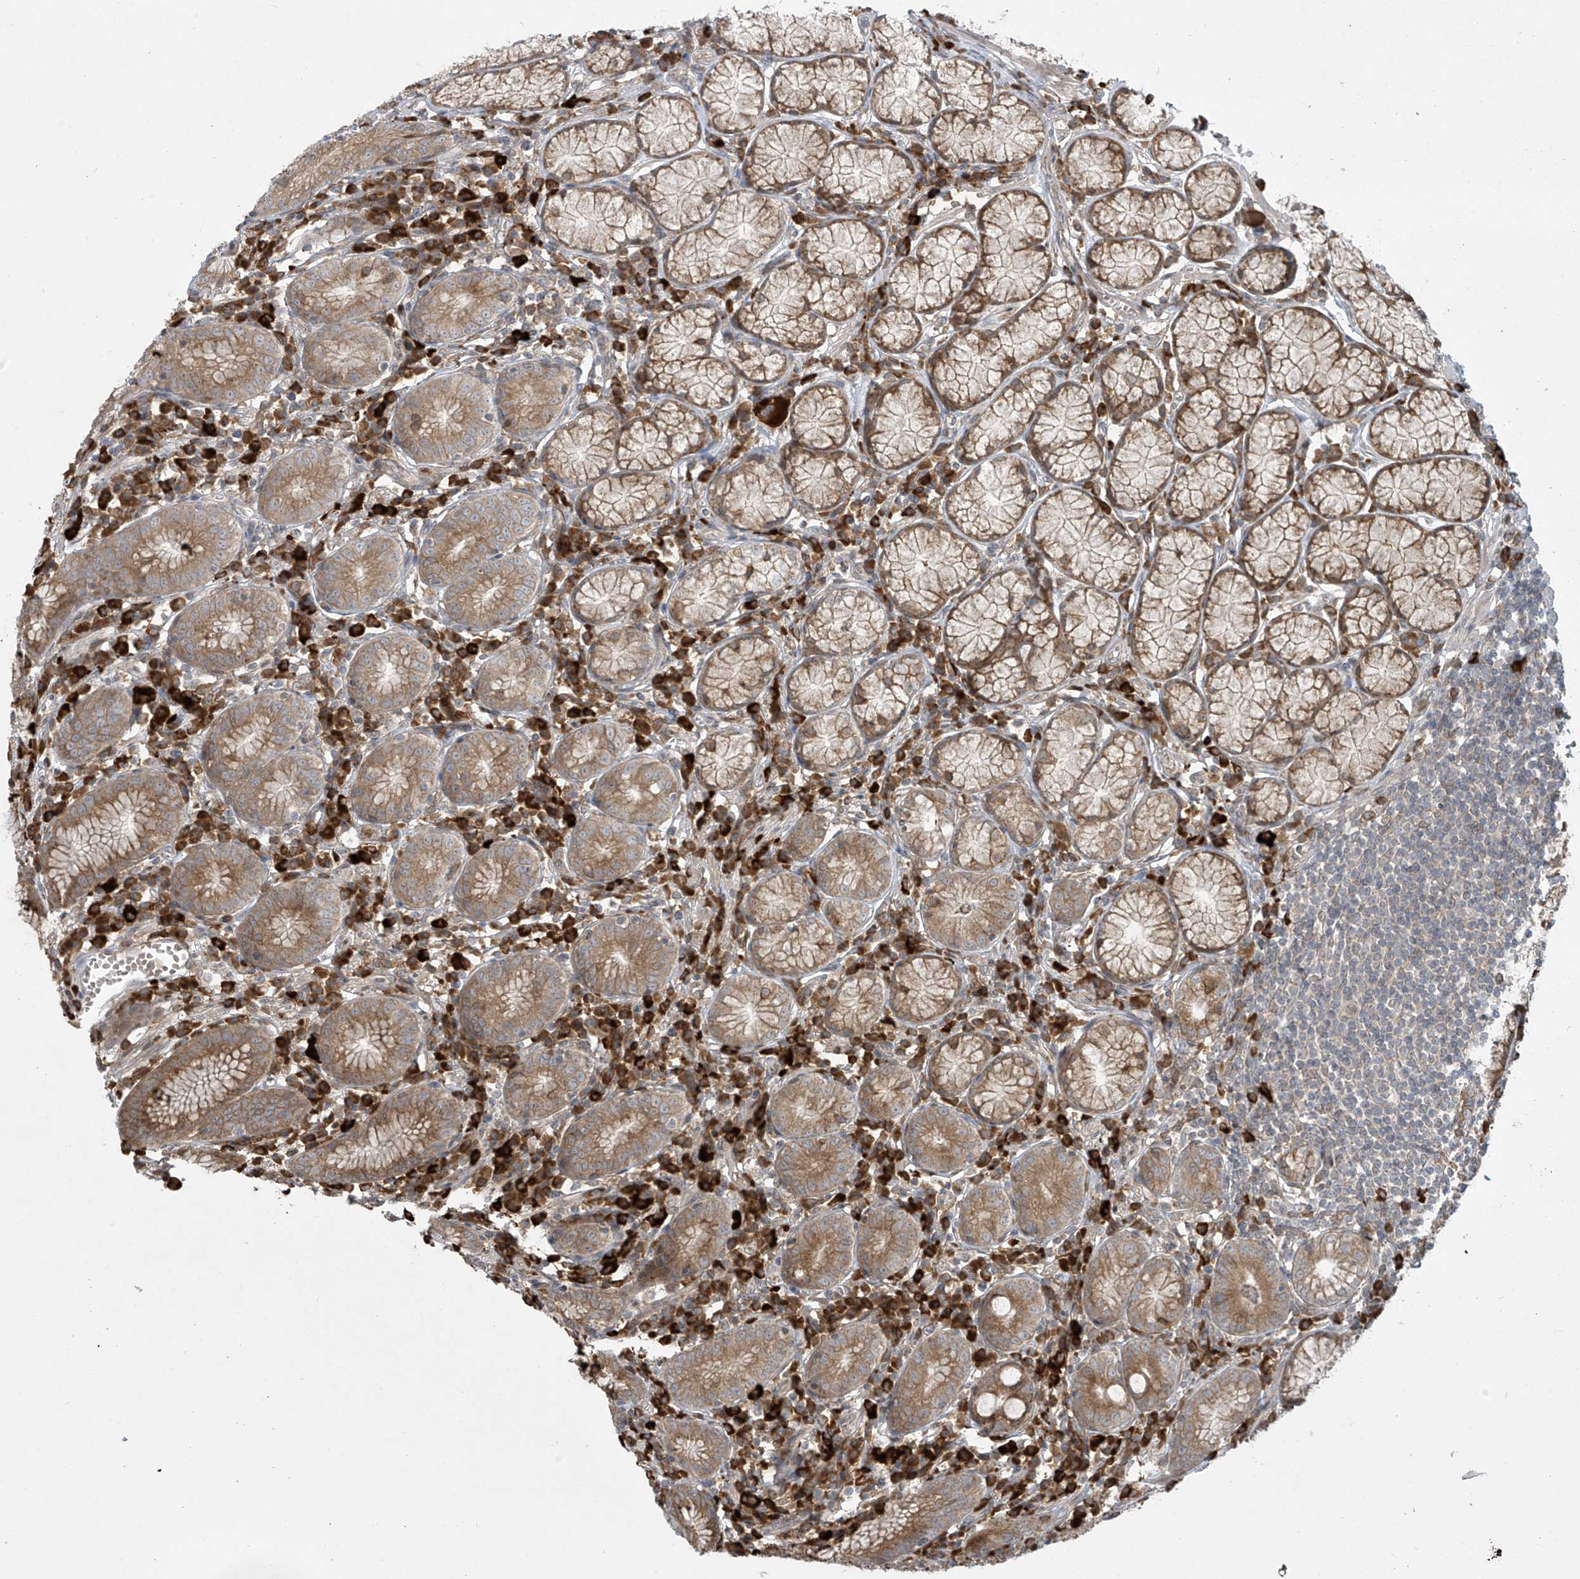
{"staining": {"intensity": "moderate", "quantity": ">75%", "location": "cytoplasmic/membranous"}, "tissue": "stomach", "cell_type": "Glandular cells", "image_type": "normal", "snomed": [{"axis": "morphology", "description": "Normal tissue, NOS"}, {"axis": "topography", "description": "Stomach"}], "caption": "Protein analysis of benign stomach exhibits moderate cytoplasmic/membranous staining in about >75% of glandular cells.", "gene": "PPAT", "patient": {"sex": "male", "age": 55}}